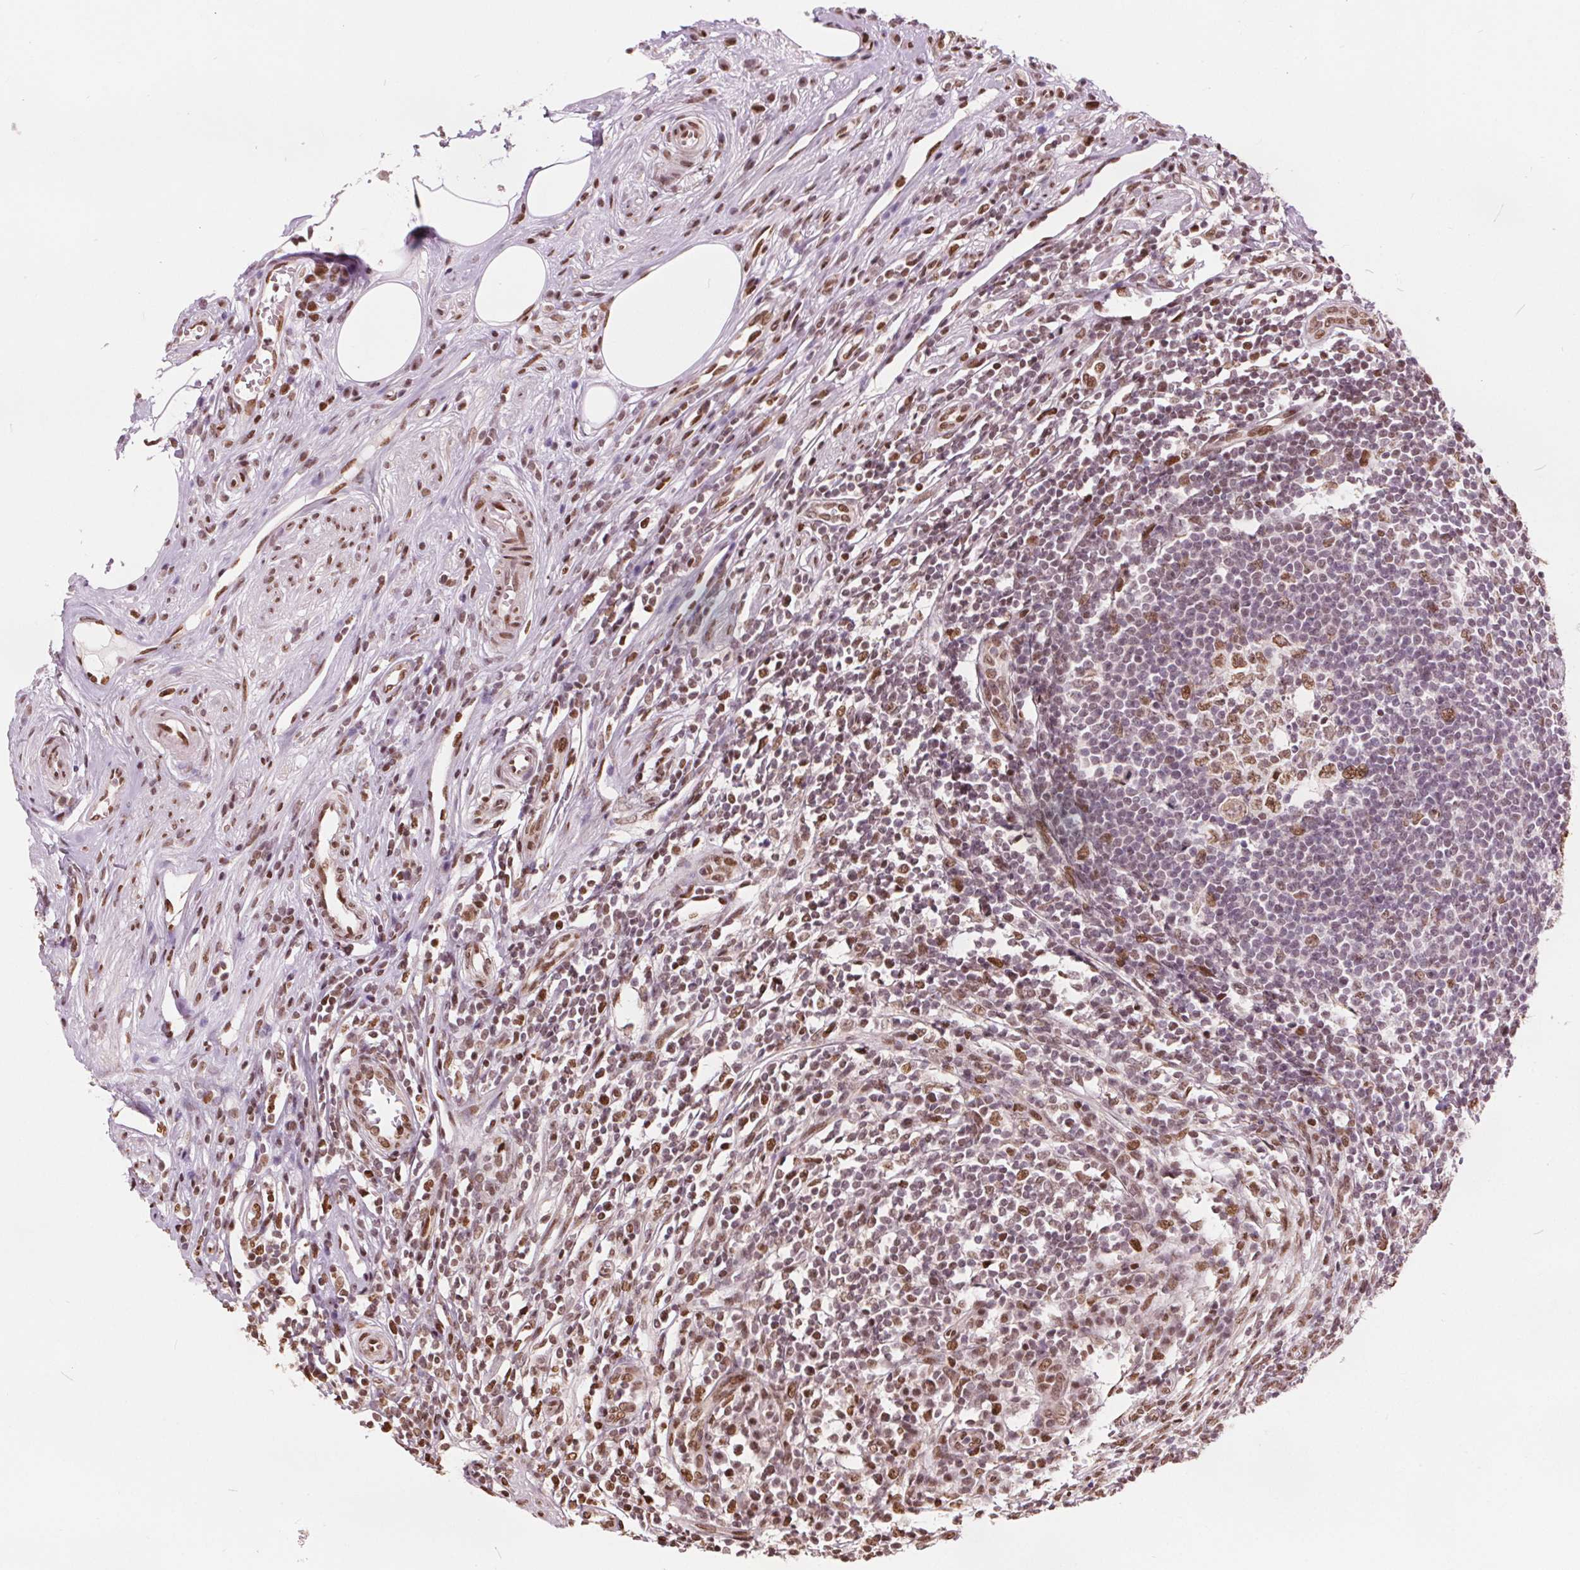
{"staining": {"intensity": "strong", "quantity": ">75%", "location": "nuclear"}, "tissue": "appendix", "cell_type": "Glandular cells", "image_type": "normal", "snomed": [{"axis": "morphology", "description": "Normal tissue, NOS"}, {"axis": "topography", "description": "Appendix"}], "caption": "High-power microscopy captured an IHC histopathology image of normal appendix, revealing strong nuclear staining in approximately >75% of glandular cells.", "gene": "ISLR2", "patient": {"sex": "female", "age": 56}}